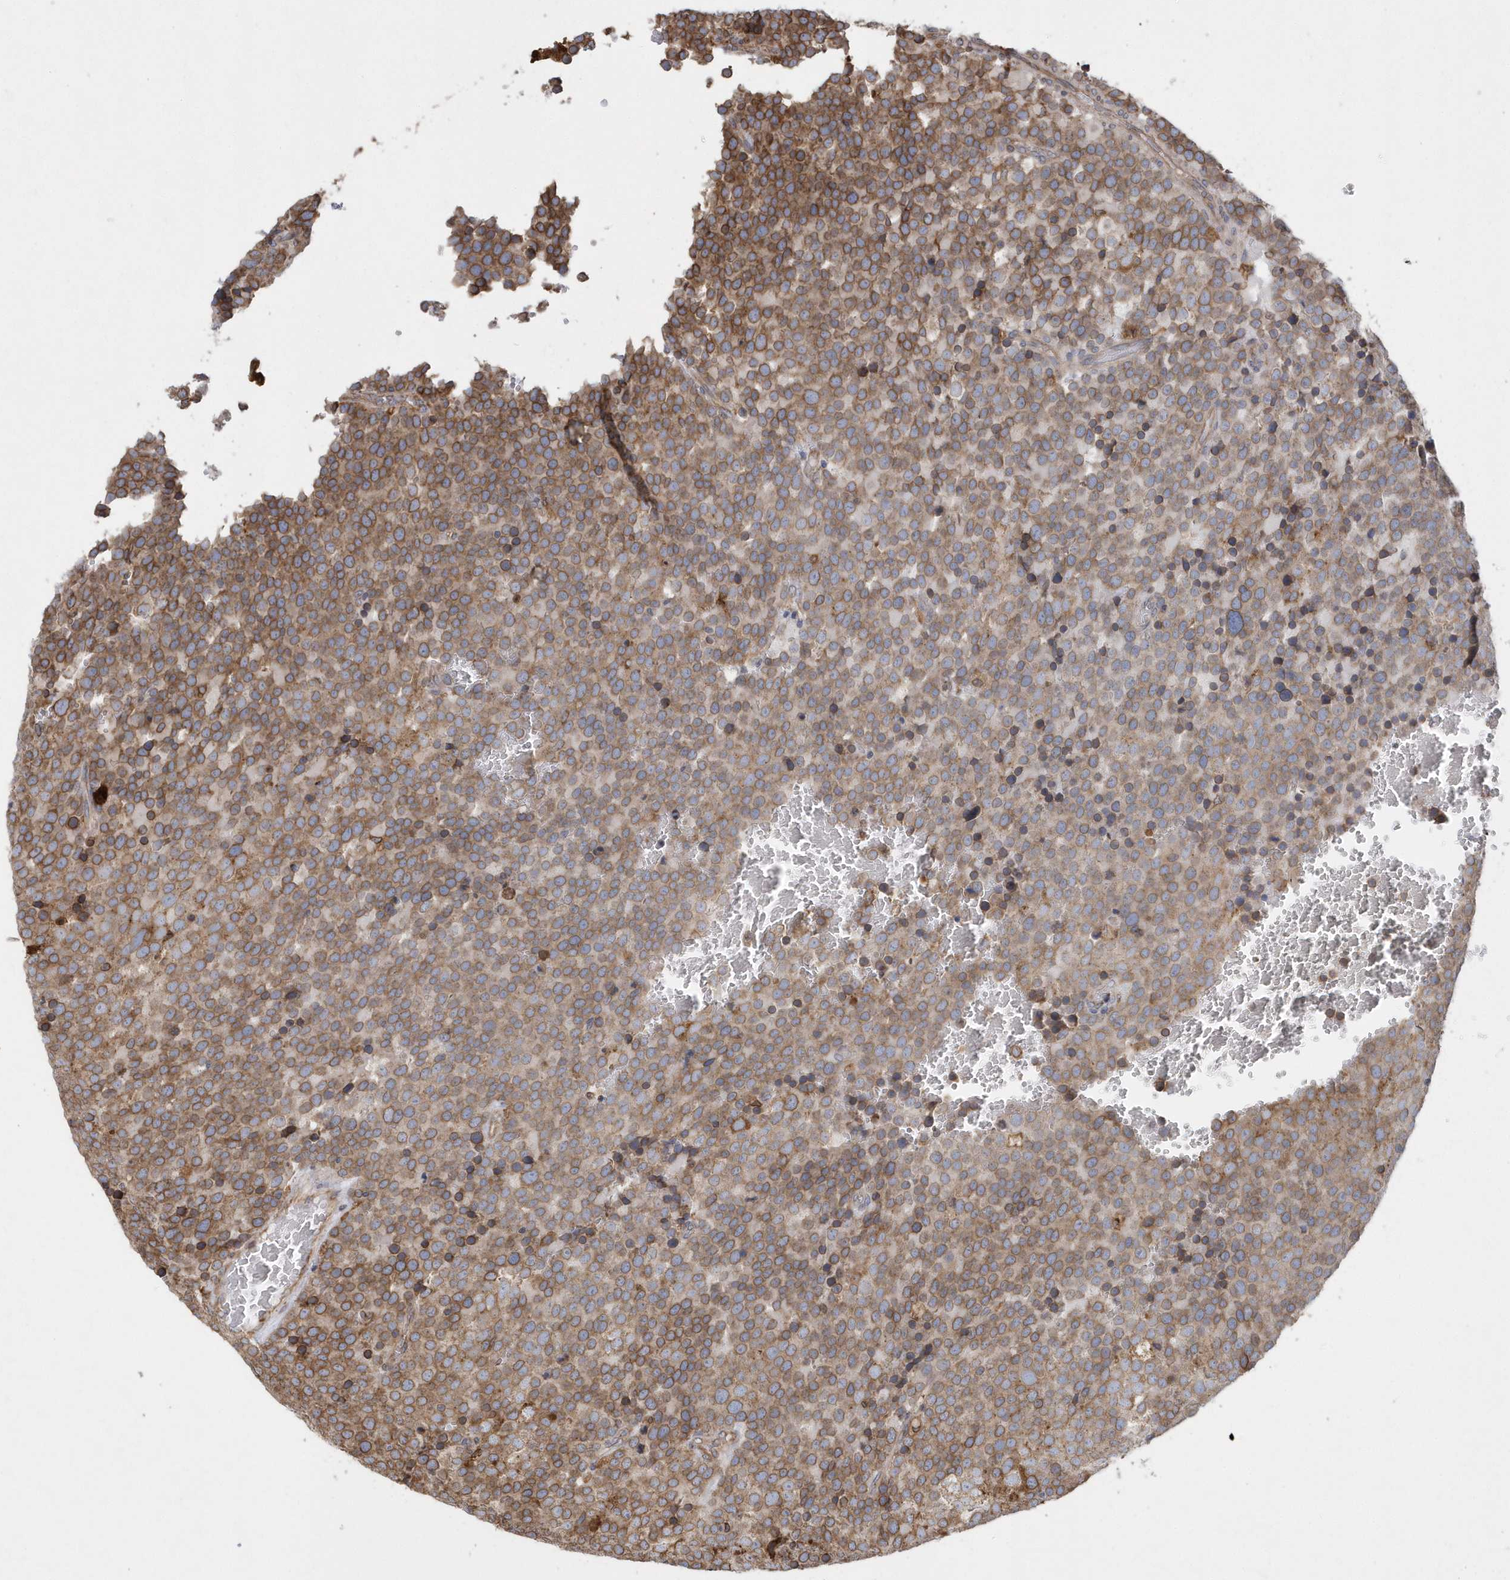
{"staining": {"intensity": "moderate", "quantity": ">75%", "location": "cytoplasmic/membranous"}, "tissue": "testis cancer", "cell_type": "Tumor cells", "image_type": "cancer", "snomed": [{"axis": "morphology", "description": "Seminoma, NOS"}, {"axis": "topography", "description": "Testis"}], "caption": "IHC image of neoplastic tissue: human seminoma (testis) stained using immunohistochemistry displays medium levels of moderate protein expression localized specifically in the cytoplasmic/membranous of tumor cells, appearing as a cytoplasmic/membranous brown color.", "gene": "VAMP7", "patient": {"sex": "male", "age": 71}}